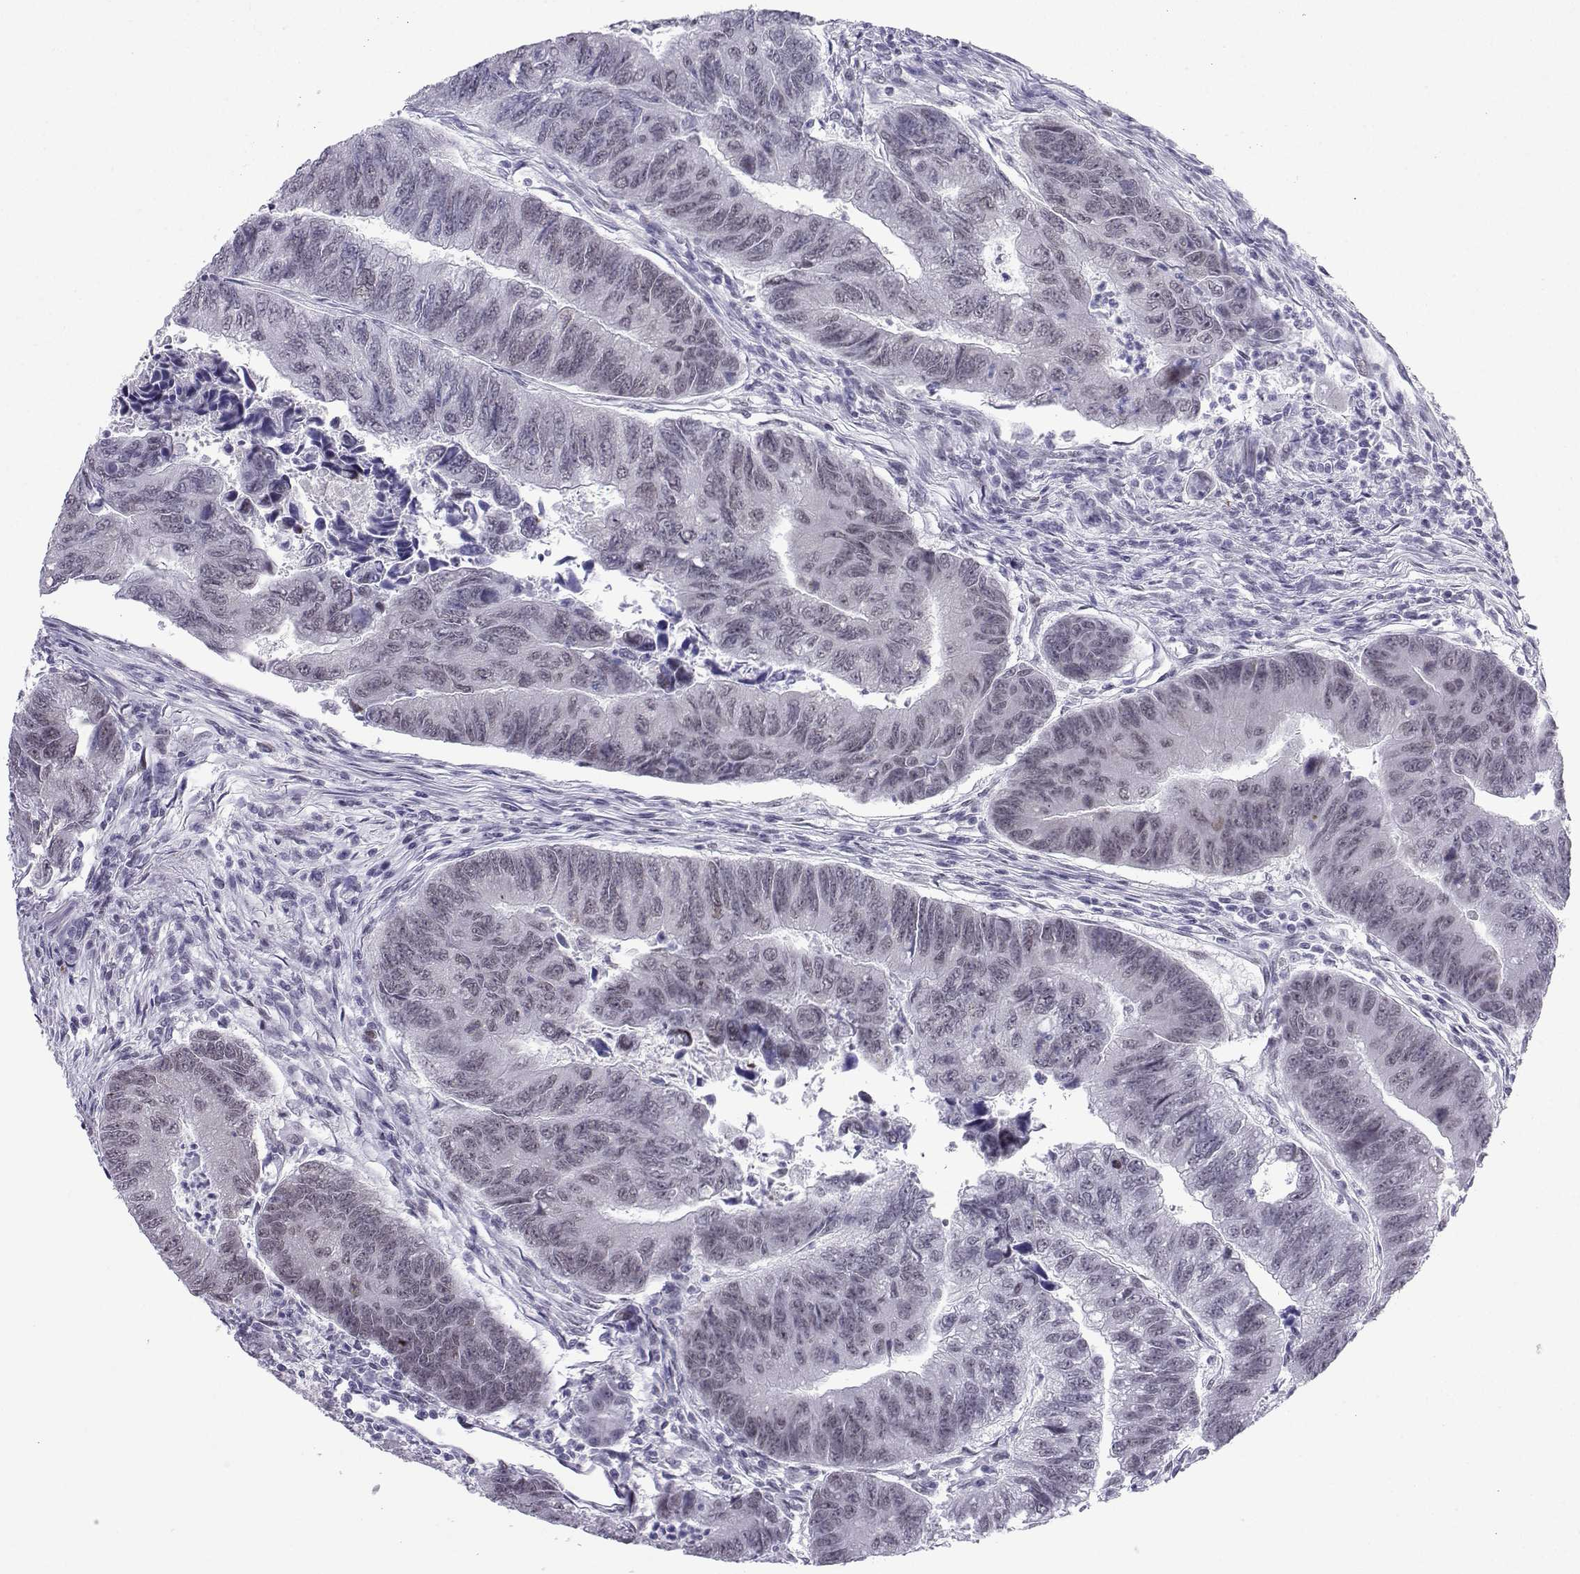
{"staining": {"intensity": "negative", "quantity": "none", "location": "none"}, "tissue": "colorectal cancer", "cell_type": "Tumor cells", "image_type": "cancer", "snomed": [{"axis": "morphology", "description": "Adenocarcinoma, NOS"}, {"axis": "topography", "description": "Colon"}], "caption": "Human colorectal cancer (adenocarcinoma) stained for a protein using immunohistochemistry (IHC) reveals no staining in tumor cells.", "gene": "LORICRIN", "patient": {"sex": "female", "age": 65}}